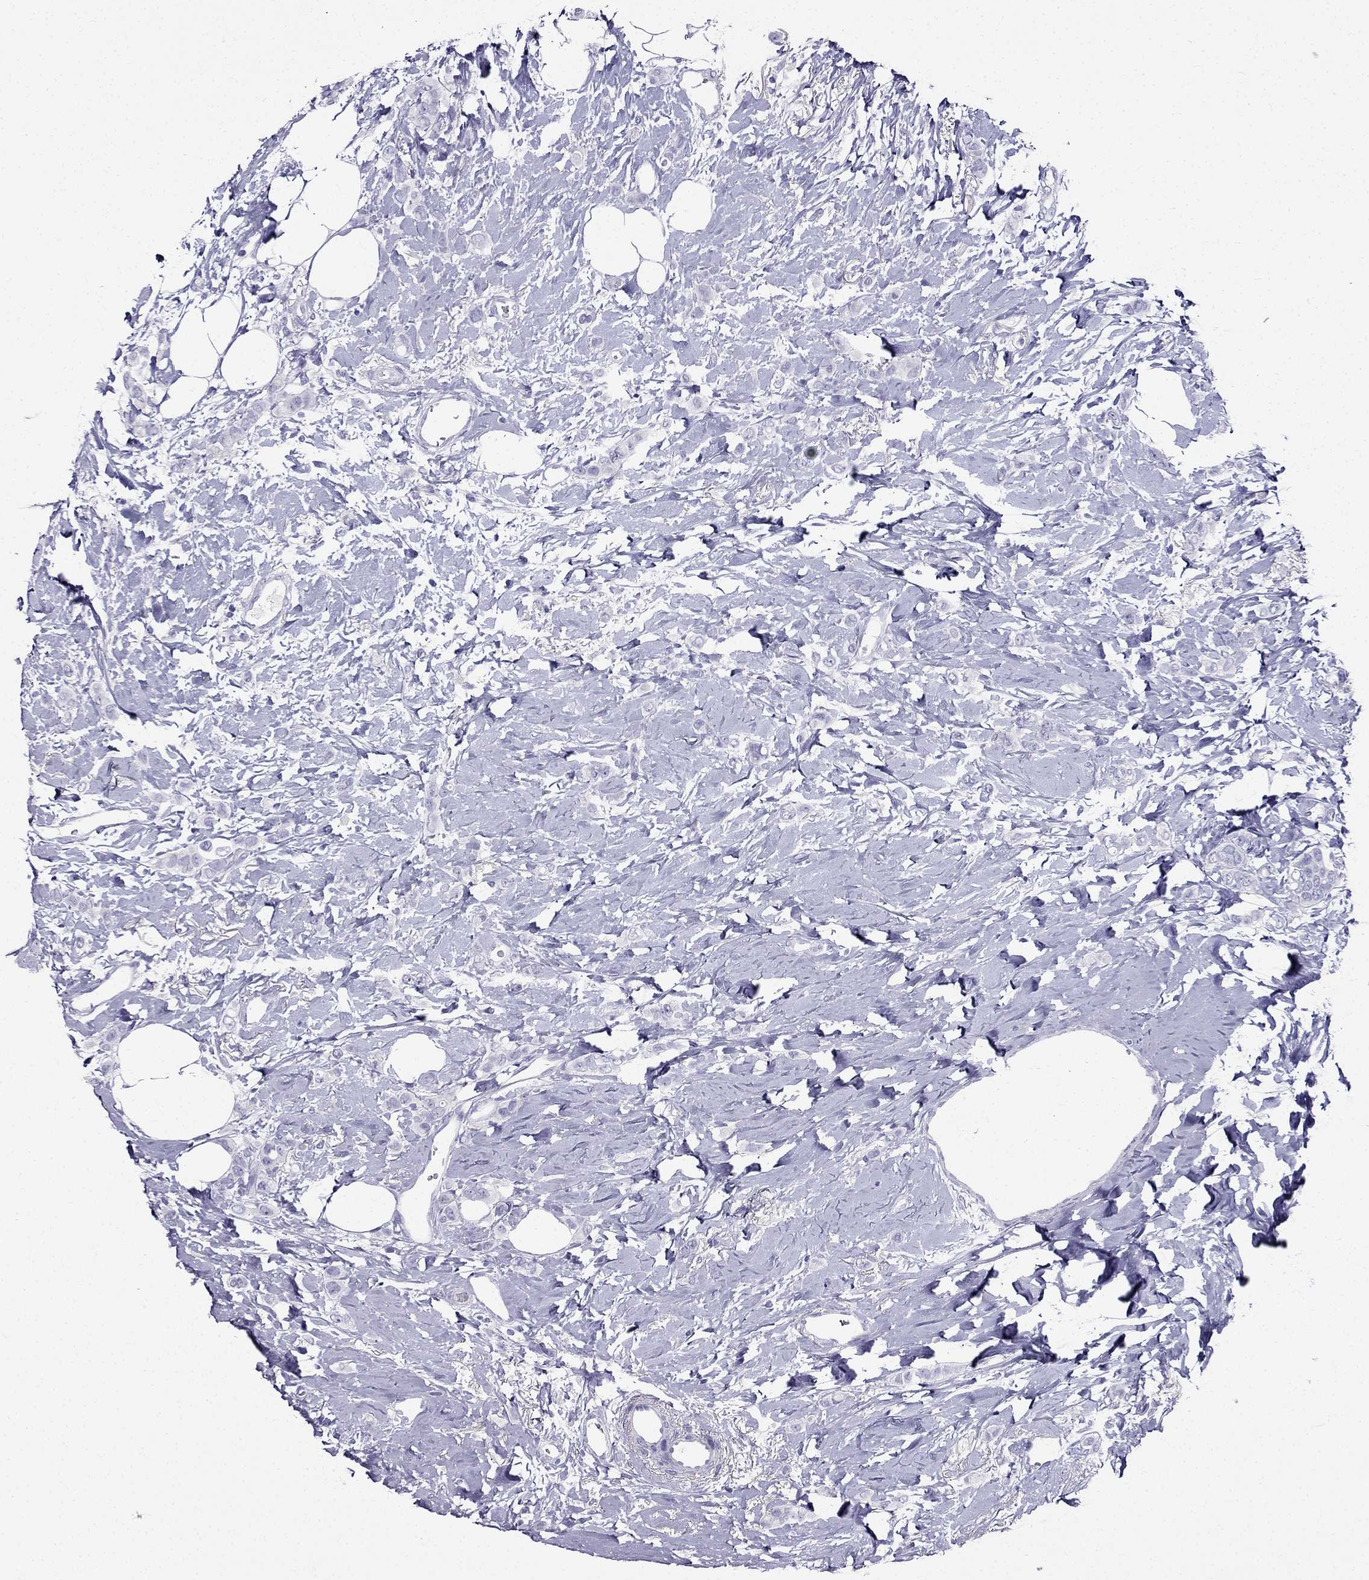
{"staining": {"intensity": "negative", "quantity": "none", "location": "none"}, "tissue": "breast cancer", "cell_type": "Tumor cells", "image_type": "cancer", "snomed": [{"axis": "morphology", "description": "Lobular carcinoma"}, {"axis": "topography", "description": "Breast"}], "caption": "Breast cancer (lobular carcinoma) was stained to show a protein in brown. There is no significant staining in tumor cells. (DAB (3,3'-diaminobenzidine) immunohistochemistry visualized using brightfield microscopy, high magnification).", "gene": "ZNF541", "patient": {"sex": "female", "age": 66}}